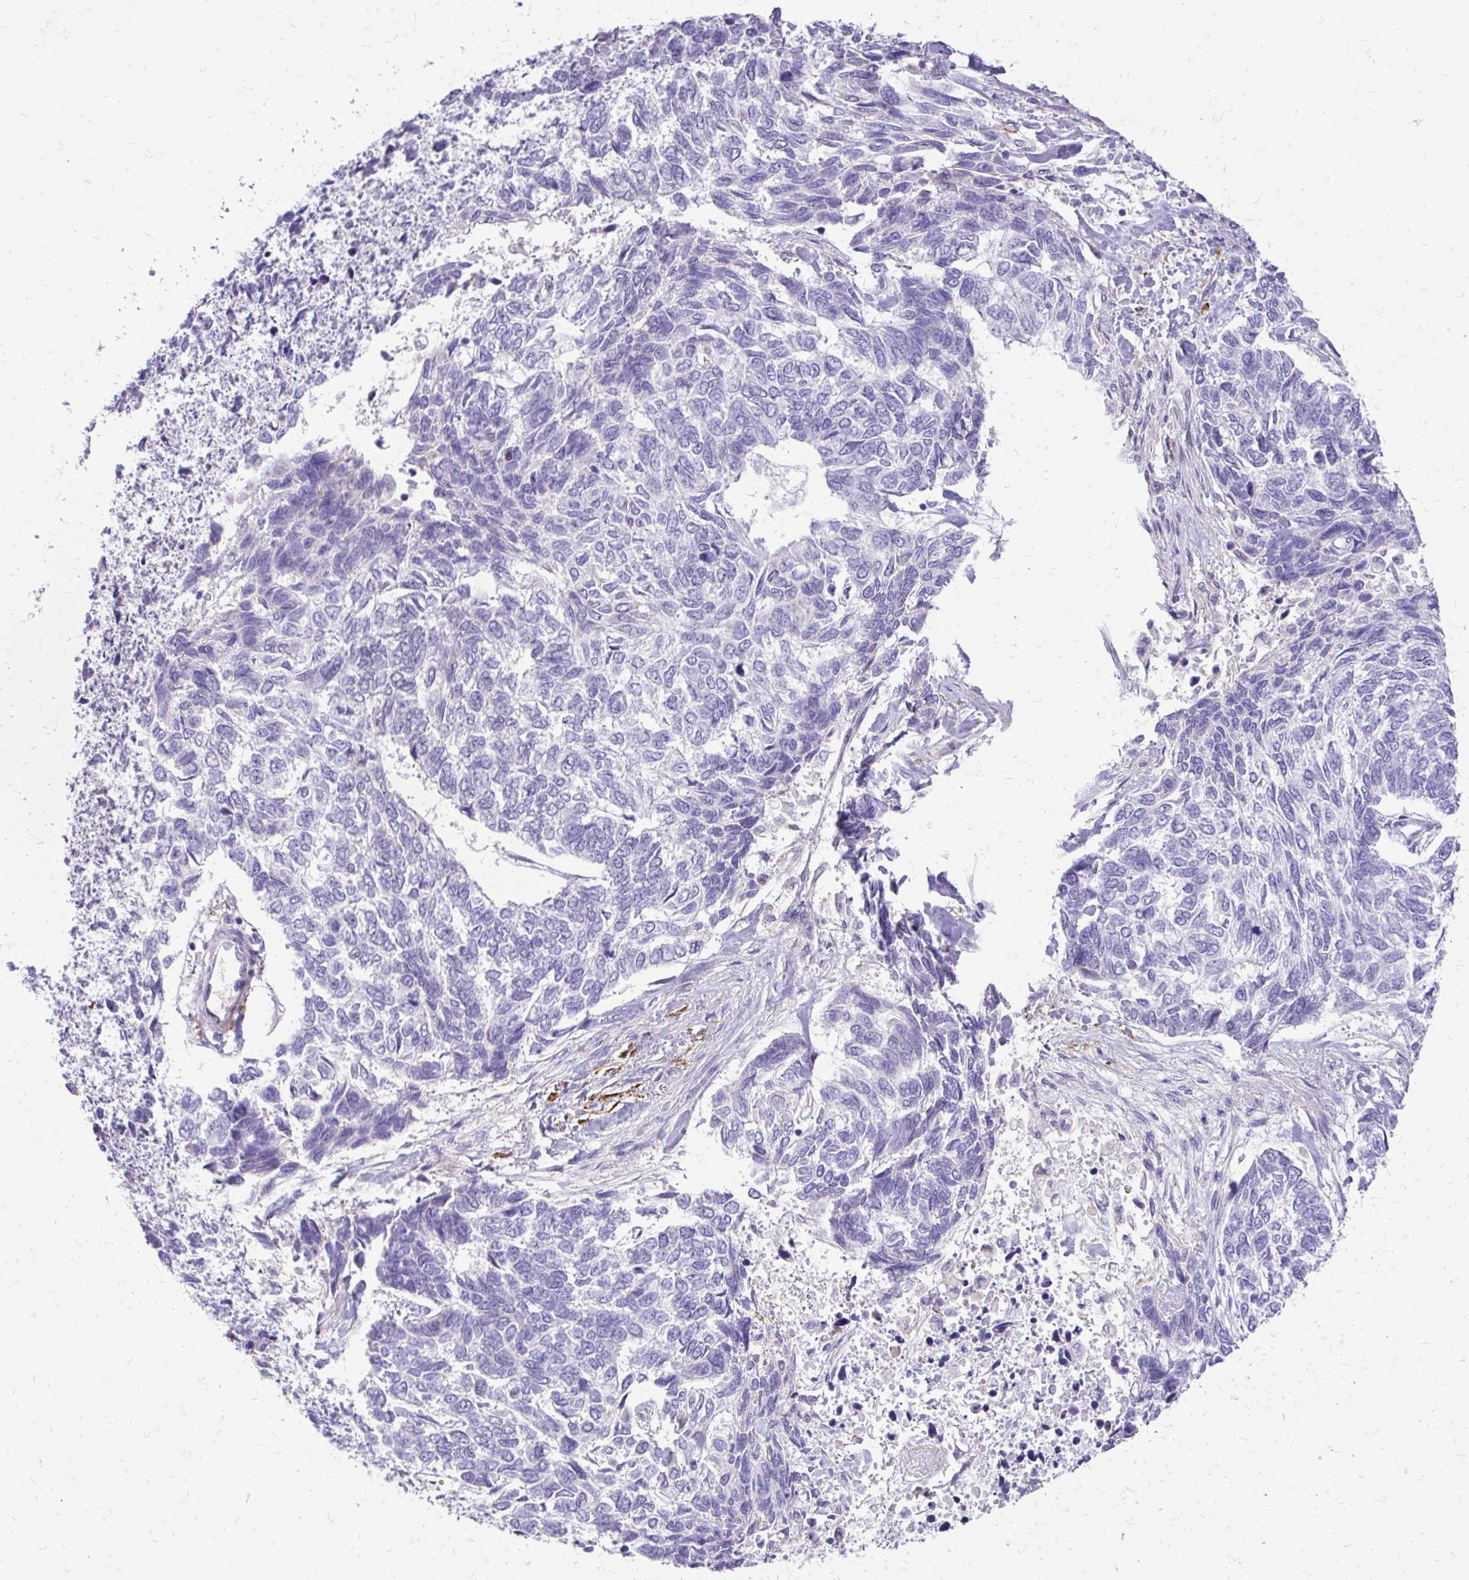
{"staining": {"intensity": "negative", "quantity": "none", "location": "none"}, "tissue": "skin cancer", "cell_type": "Tumor cells", "image_type": "cancer", "snomed": [{"axis": "morphology", "description": "Basal cell carcinoma"}, {"axis": "topography", "description": "Skin"}], "caption": "Tumor cells show no significant expression in skin basal cell carcinoma.", "gene": "SIGLEC11", "patient": {"sex": "female", "age": 65}}